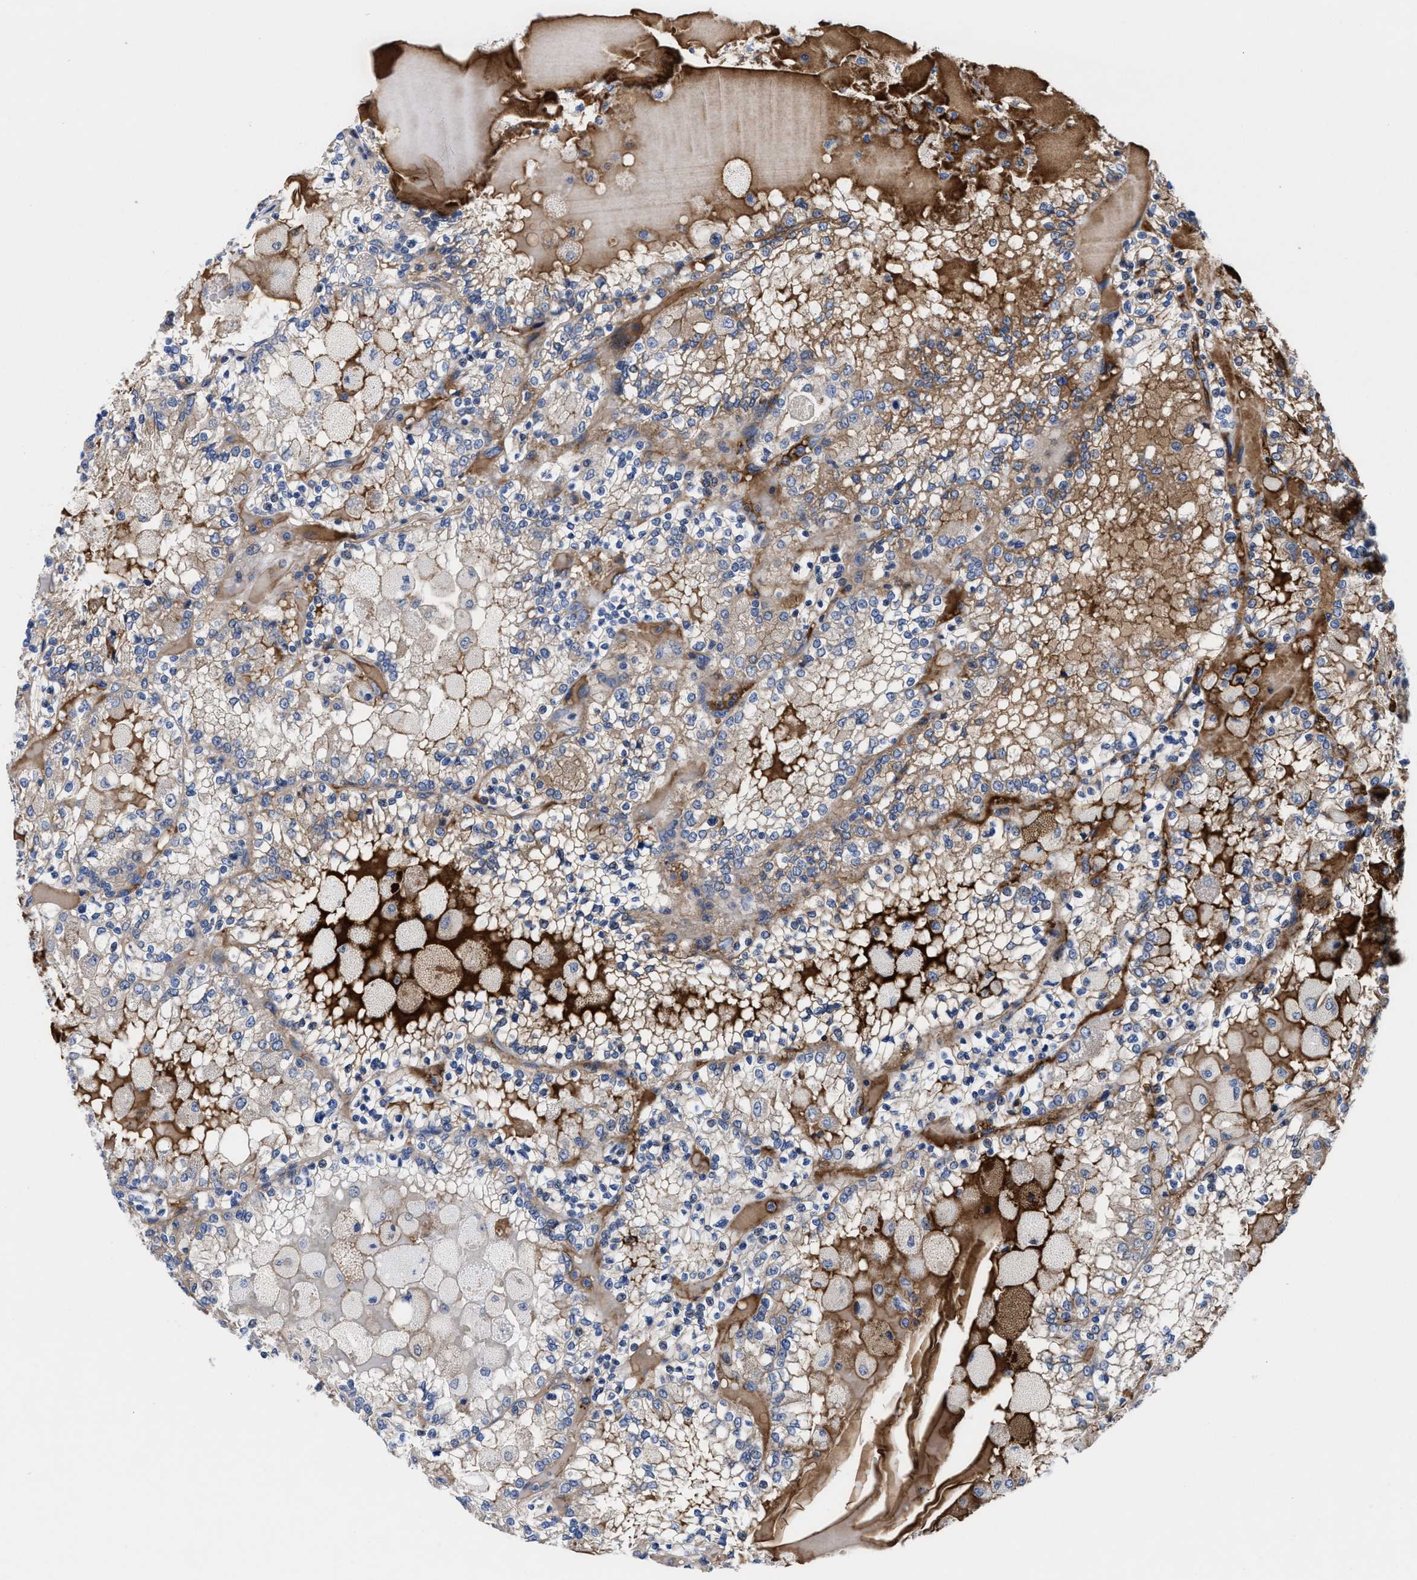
{"staining": {"intensity": "weak", "quantity": ">75%", "location": "cytoplasmic/membranous"}, "tissue": "renal cancer", "cell_type": "Tumor cells", "image_type": "cancer", "snomed": [{"axis": "morphology", "description": "Adenocarcinoma, NOS"}, {"axis": "topography", "description": "Kidney"}], "caption": "This micrograph reveals immunohistochemistry (IHC) staining of renal cancer (adenocarcinoma), with low weak cytoplasmic/membranous expression in about >75% of tumor cells.", "gene": "DHRS13", "patient": {"sex": "female", "age": 56}}